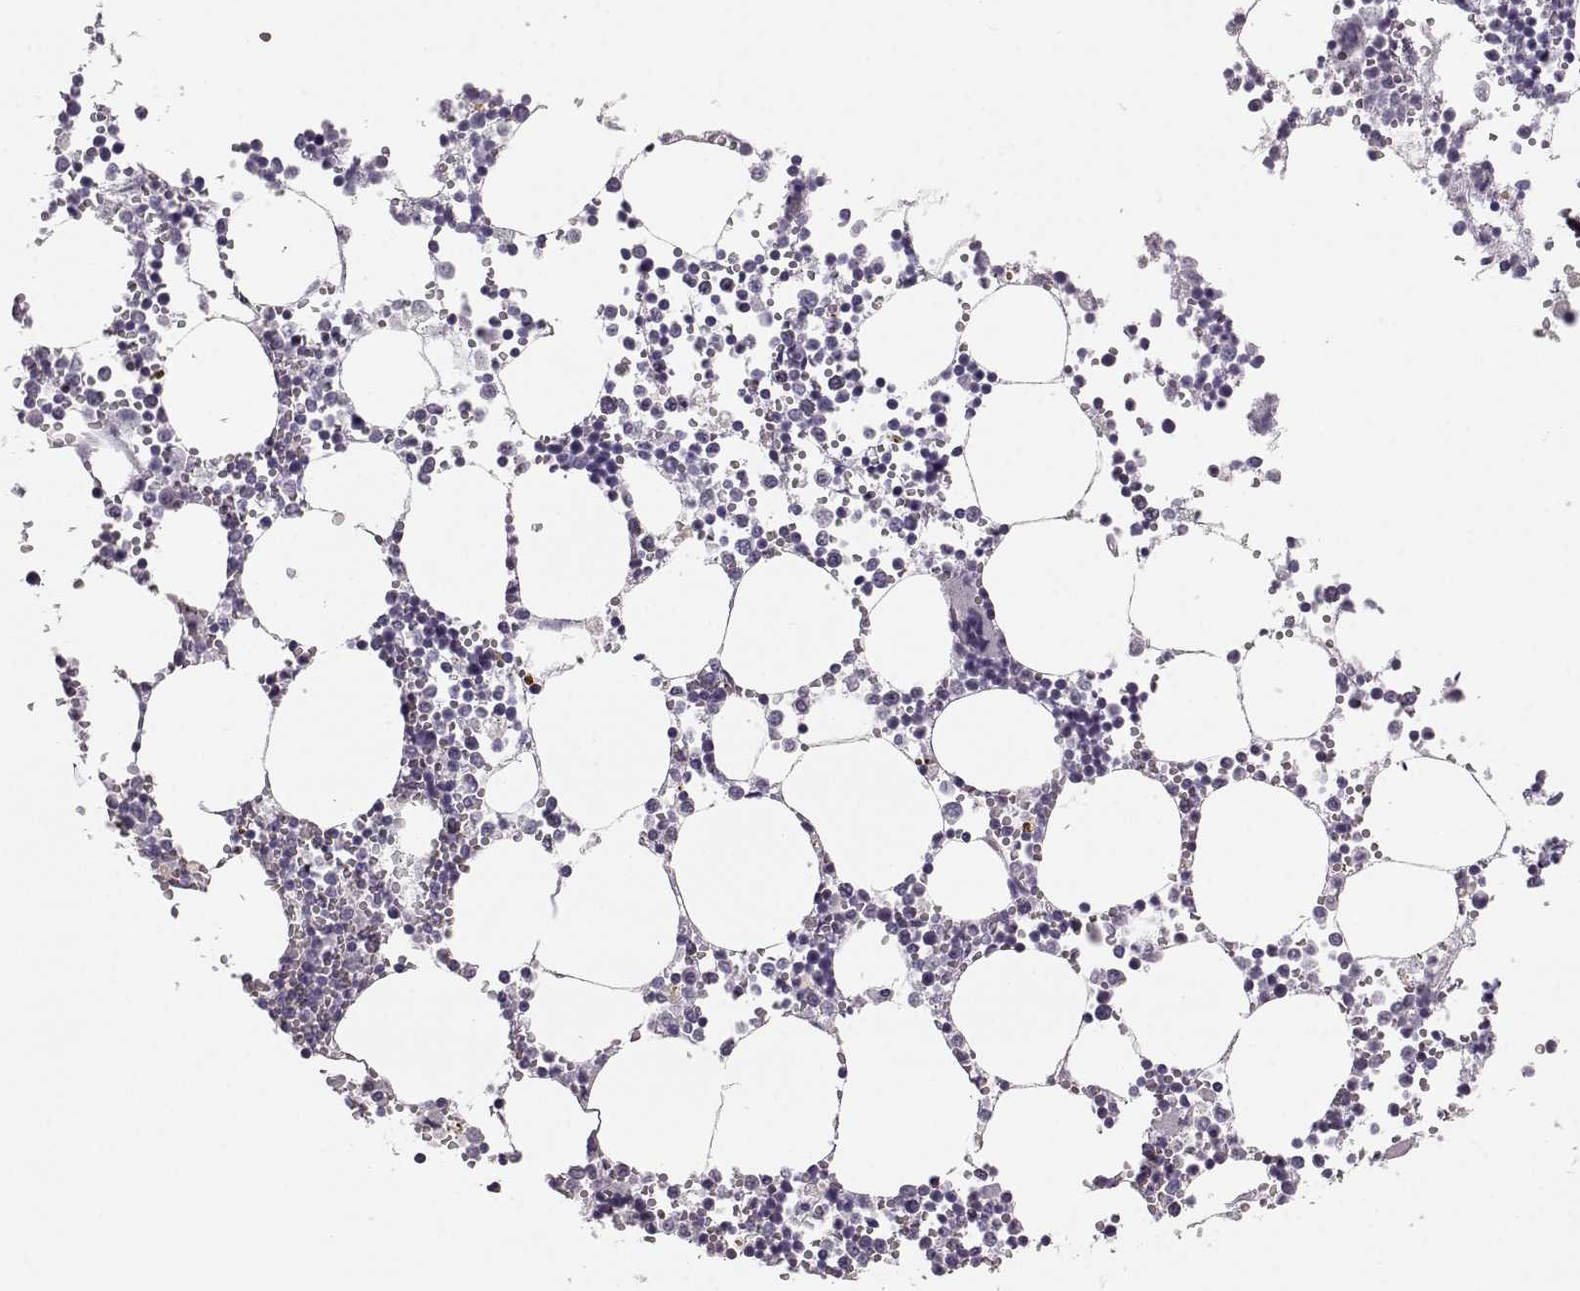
{"staining": {"intensity": "negative", "quantity": "none", "location": "none"}, "tissue": "bone marrow", "cell_type": "Hematopoietic cells", "image_type": "normal", "snomed": [{"axis": "morphology", "description": "Normal tissue, NOS"}, {"axis": "topography", "description": "Bone marrow"}], "caption": "This is a histopathology image of immunohistochemistry (IHC) staining of normal bone marrow, which shows no positivity in hematopoietic cells. Brightfield microscopy of immunohistochemistry stained with DAB (3,3'-diaminobenzidine) (brown) and hematoxylin (blue), captured at high magnification.", "gene": "BFSP2", "patient": {"sex": "male", "age": 54}}